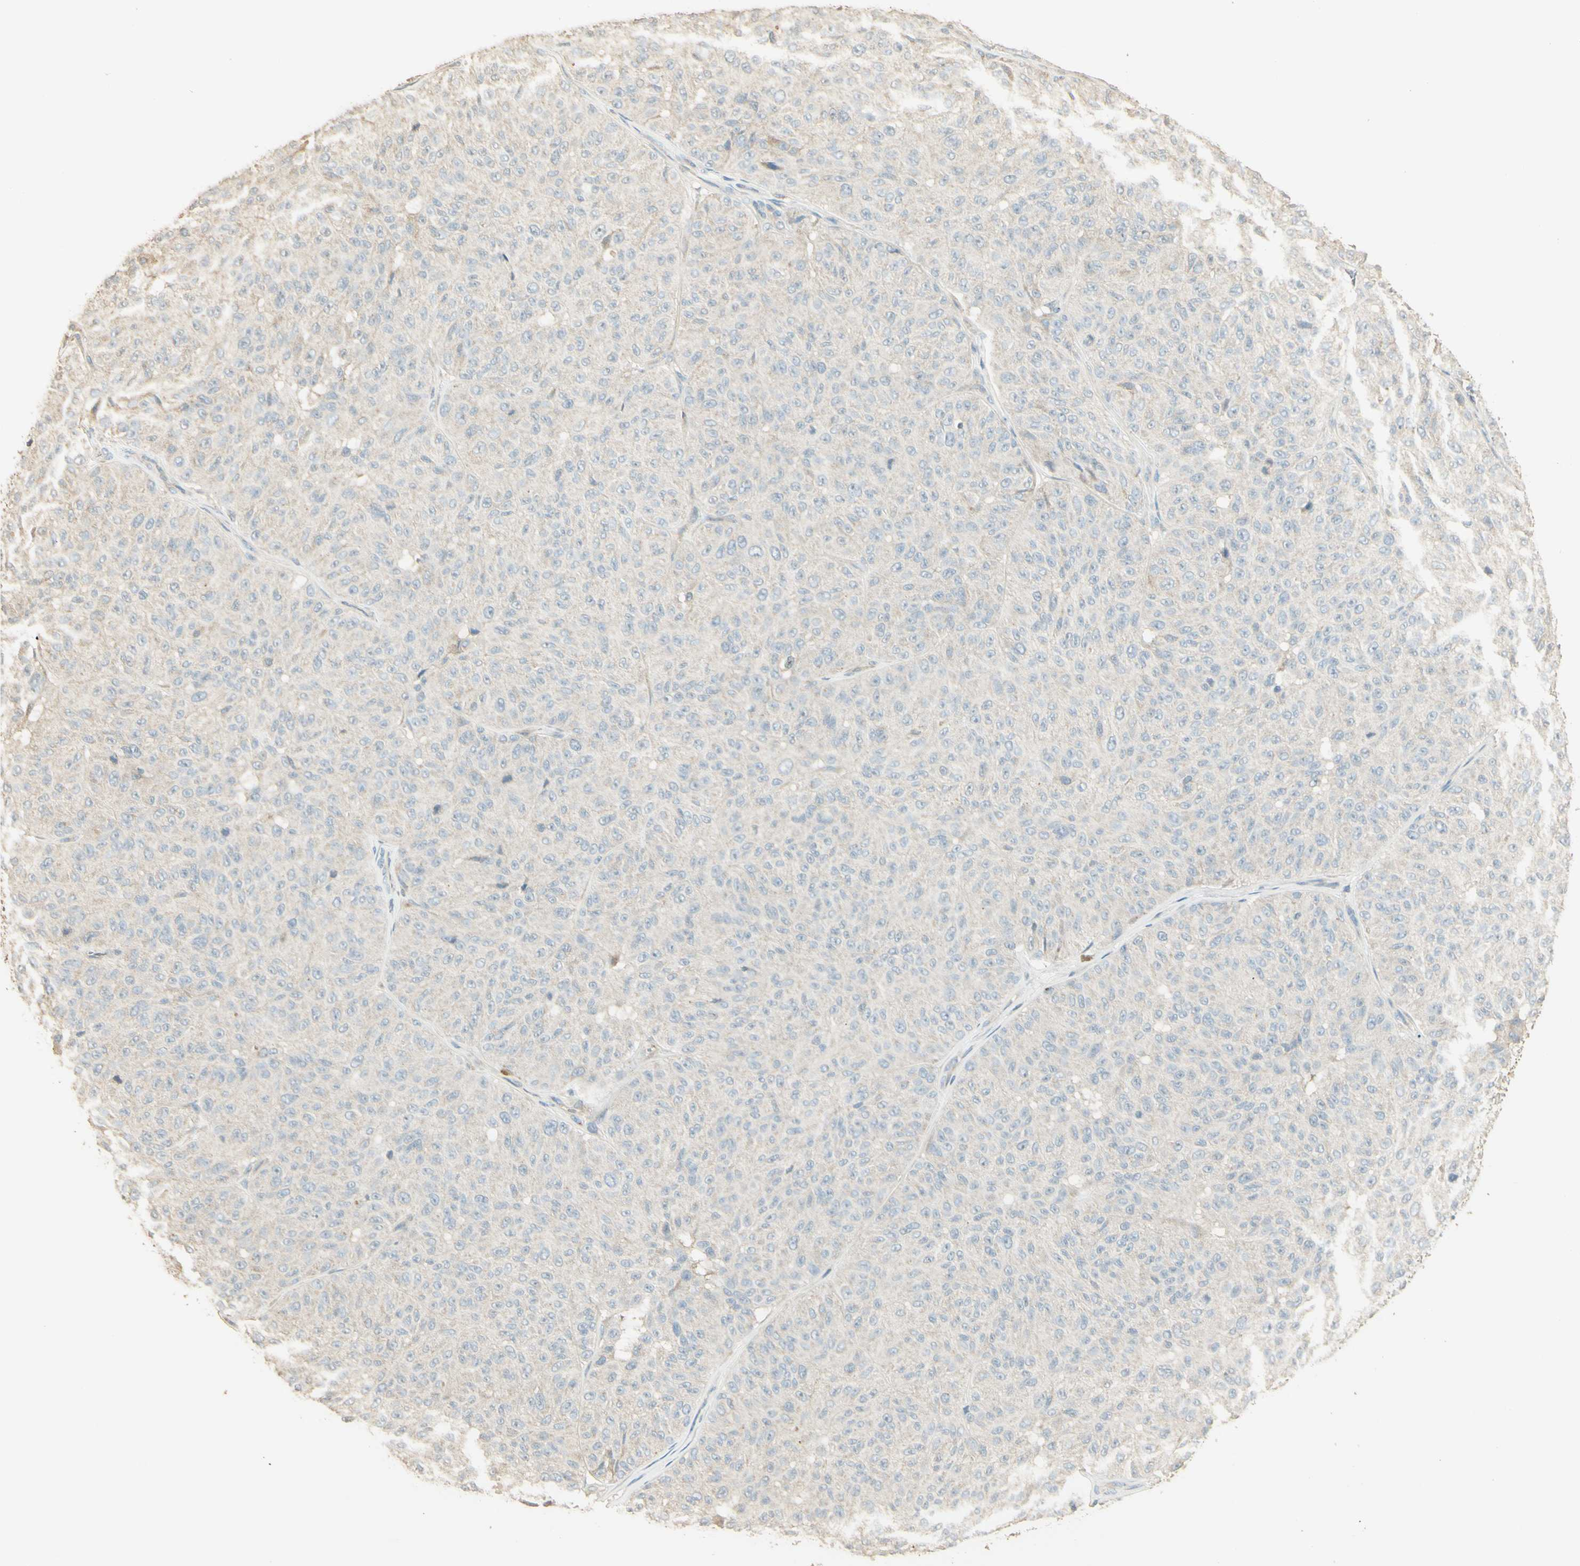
{"staining": {"intensity": "weak", "quantity": "25%-75%", "location": "cytoplasmic/membranous"}, "tissue": "melanoma", "cell_type": "Tumor cells", "image_type": "cancer", "snomed": [{"axis": "morphology", "description": "Malignant melanoma, NOS"}, {"axis": "topography", "description": "Skin"}], "caption": "Malignant melanoma was stained to show a protein in brown. There is low levels of weak cytoplasmic/membranous expression in about 25%-75% of tumor cells. Ihc stains the protein of interest in brown and the nuclei are stained blue.", "gene": "UXS1", "patient": {"sex": "female", "age": 46}}